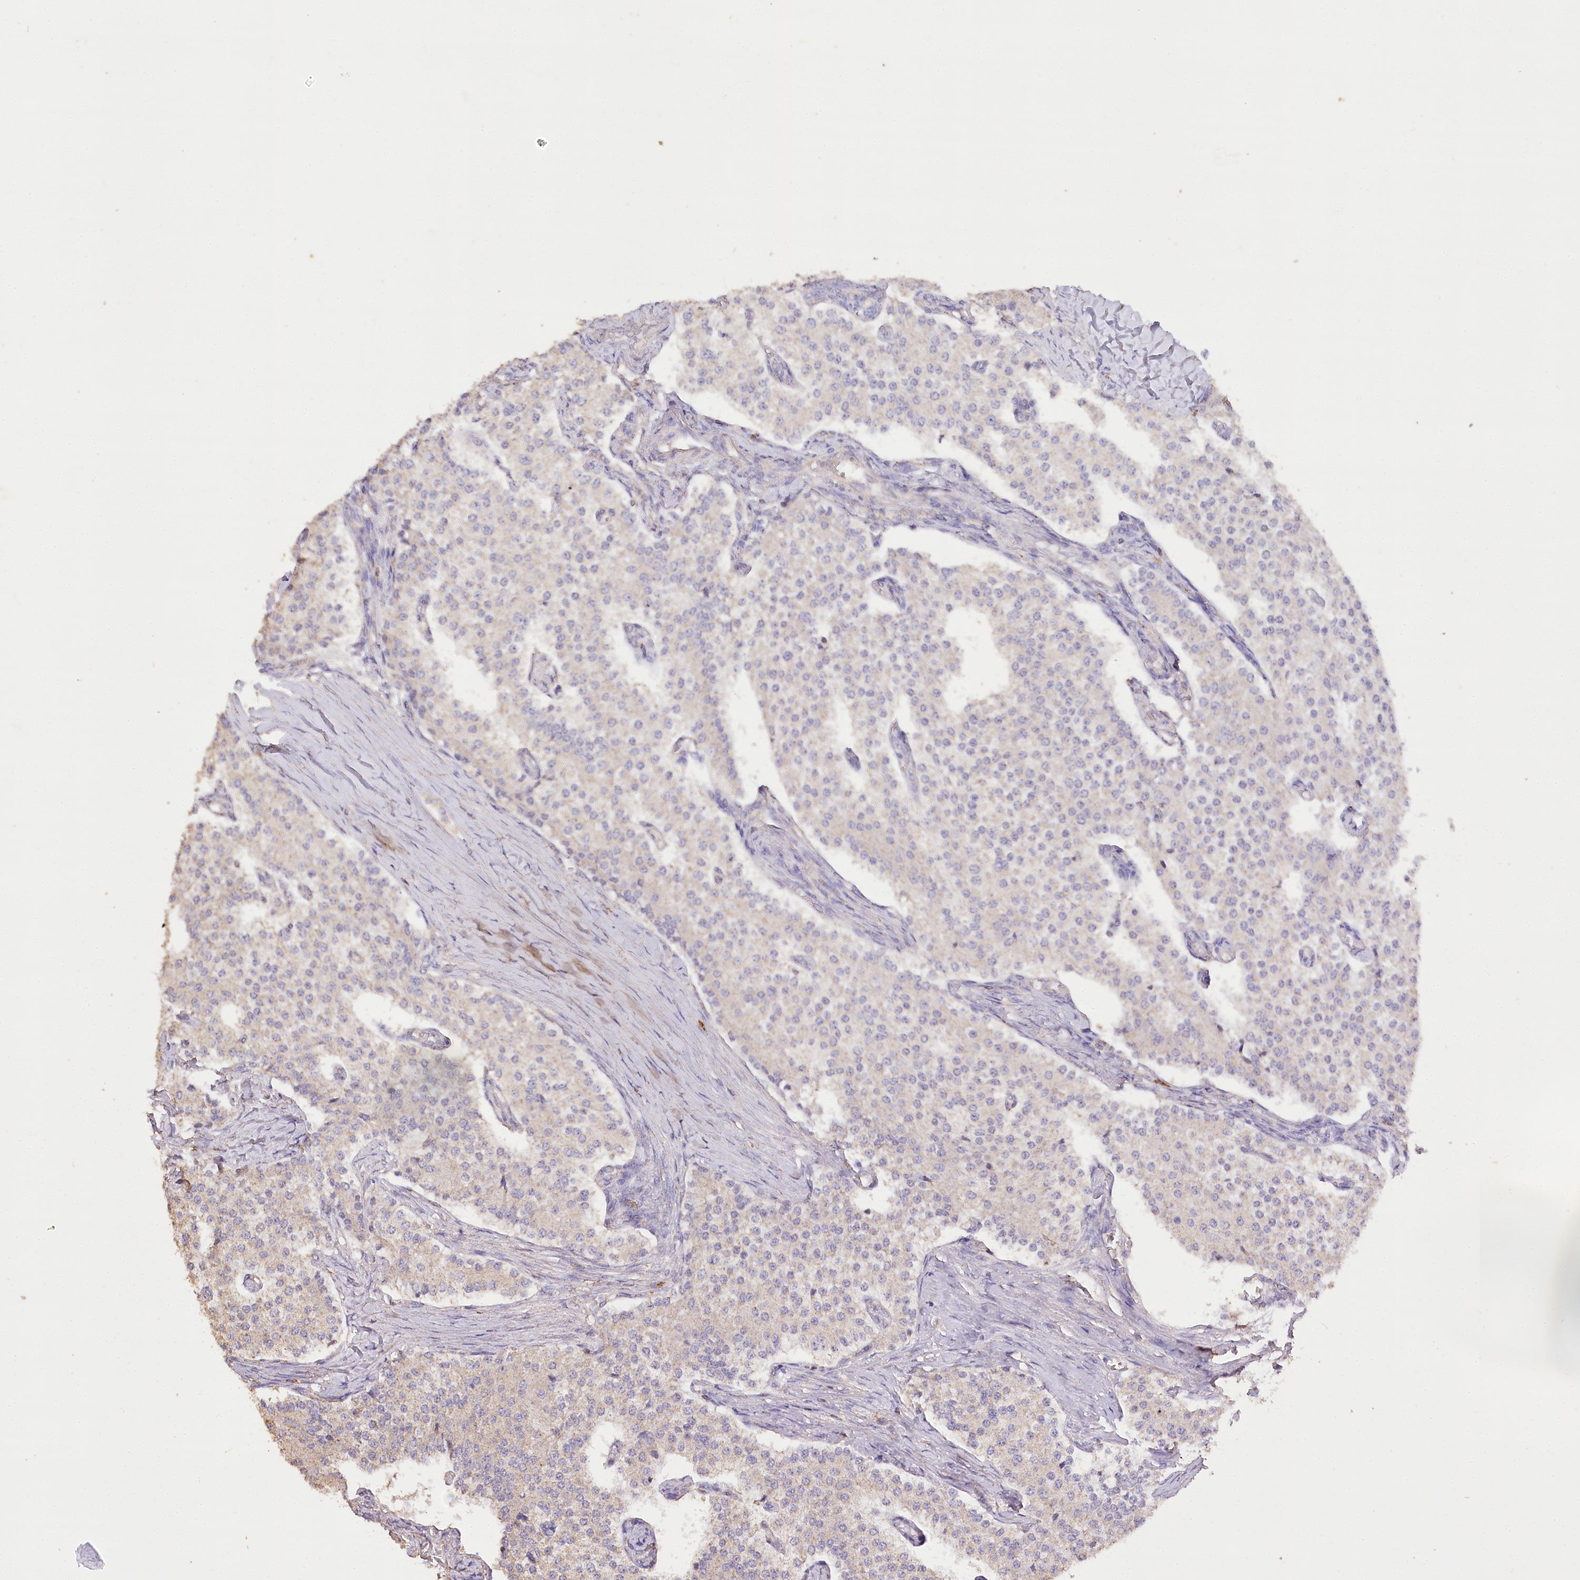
{"staining": {"intensity": "negative", "quantity": "none", "location": "none"}, "tissue": "carcinoid", "cell_type": "Tumor cells", "image_type": "cancer", "snomed": [{"axis": "morphology", "description": "Carcinoid, malignant, NOS"}, {"axis": "topography", "description": "Colon"}], "caption": "DAB (3,3'-diaminobenzidine) immunohistochemical staining of carcinoid (malignant) displays no significant positivity in tumor cells.", "gene": "IREB2", "patient": {"sex": "female", "age": 52}}